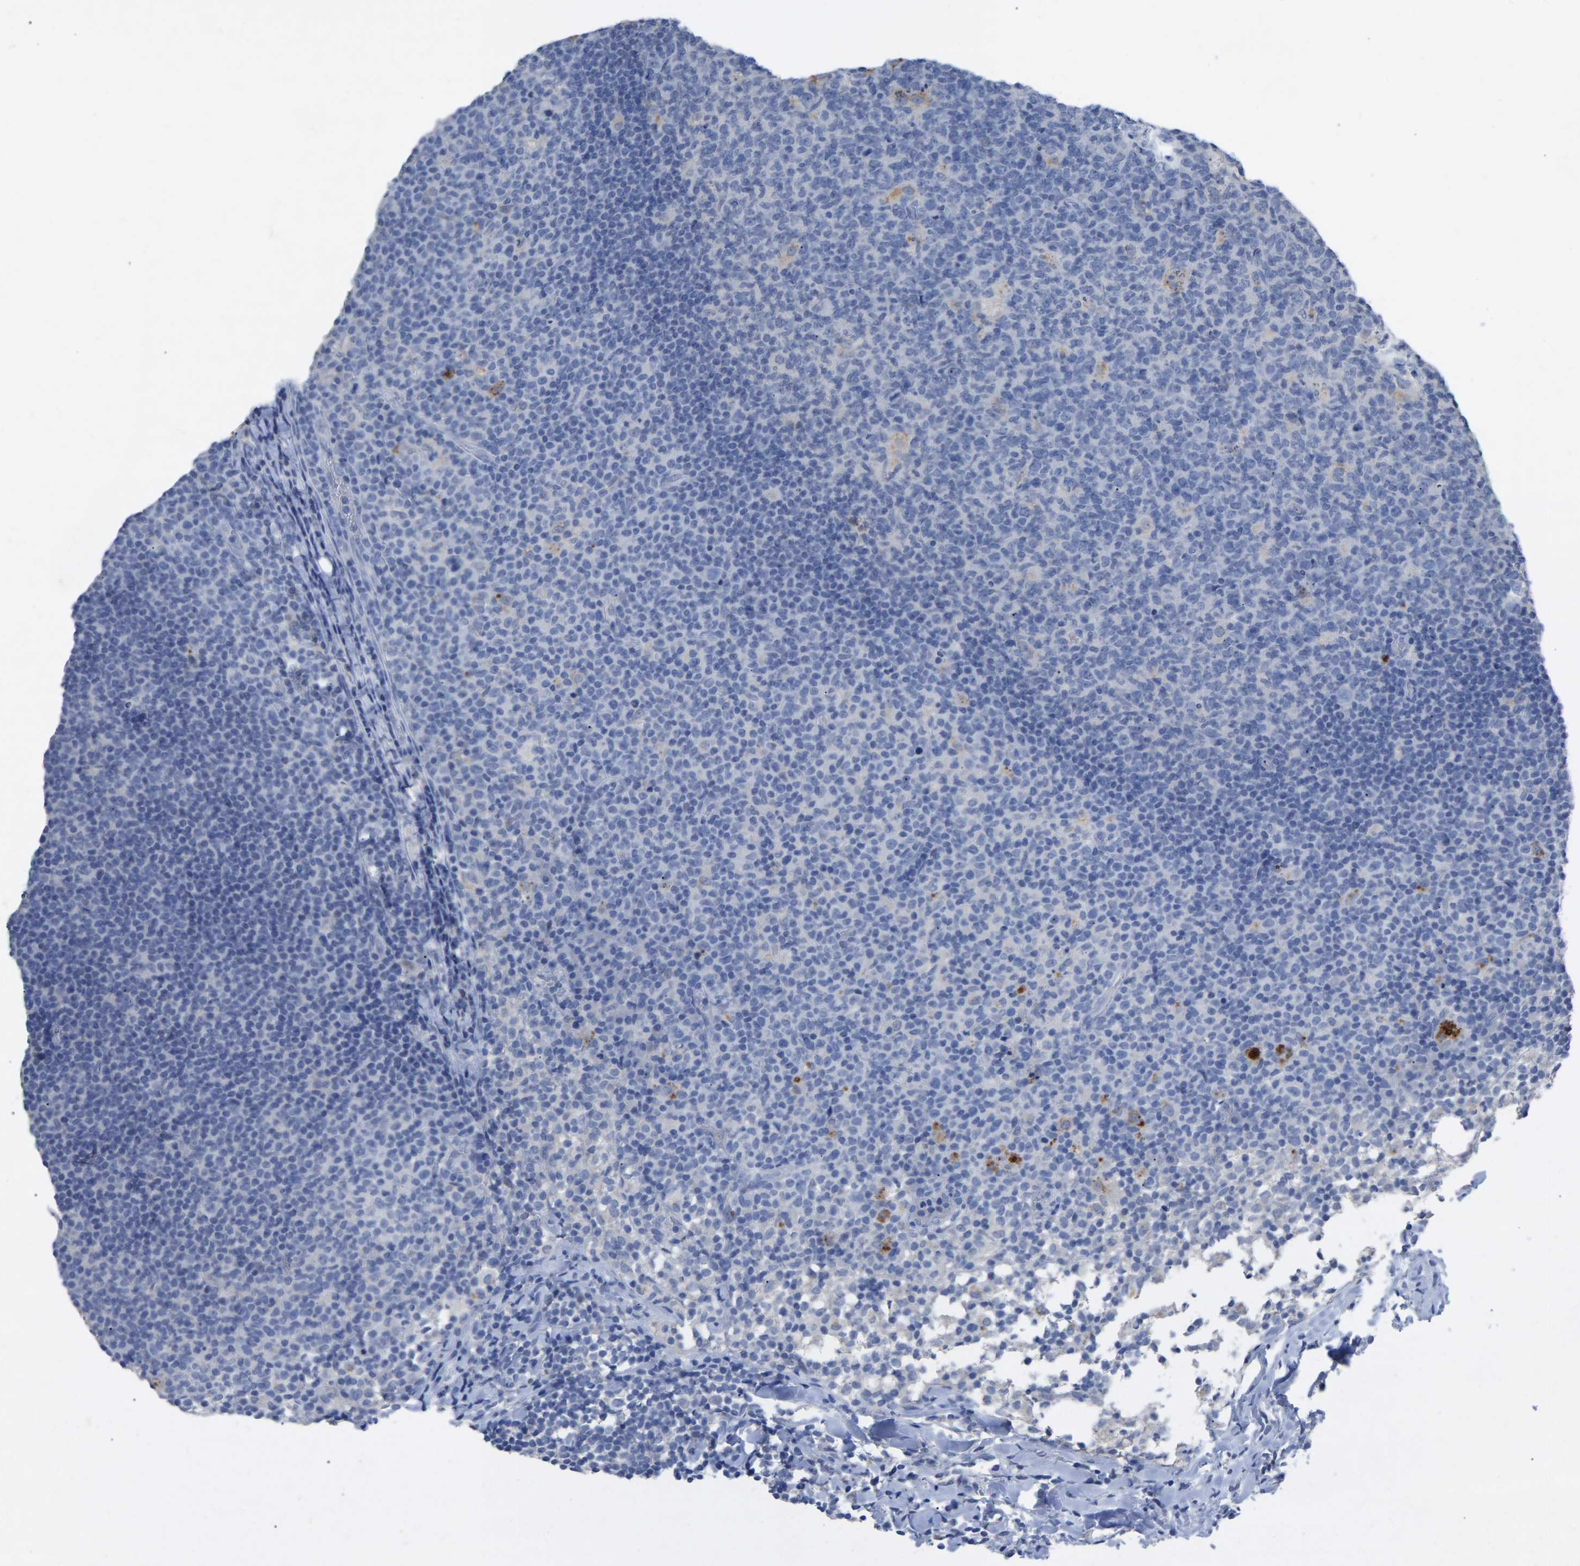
{"staining": {"intensity": "negative", "quantity": "none", "location": "none"}, "tissue": "lymph node", "cell_type": "Germinal center cells", "image_type": "normal", "snomed": [{"axis": "morphology", "description": "Normal tissue, NOS"}, {"axis": "morphology", "description": "Inflammation, NOS"}, {"axis": "topography", "description": "Lymph node"}], "caption": "A photomicrograph of lymph node stained for a protein exhibits no brown staining in germinal center cells. (Brightfield microscopy of DAB IHC at high magnification).", "gene": "SMPD2", "patient": {"sex": "male", "age": 55}}